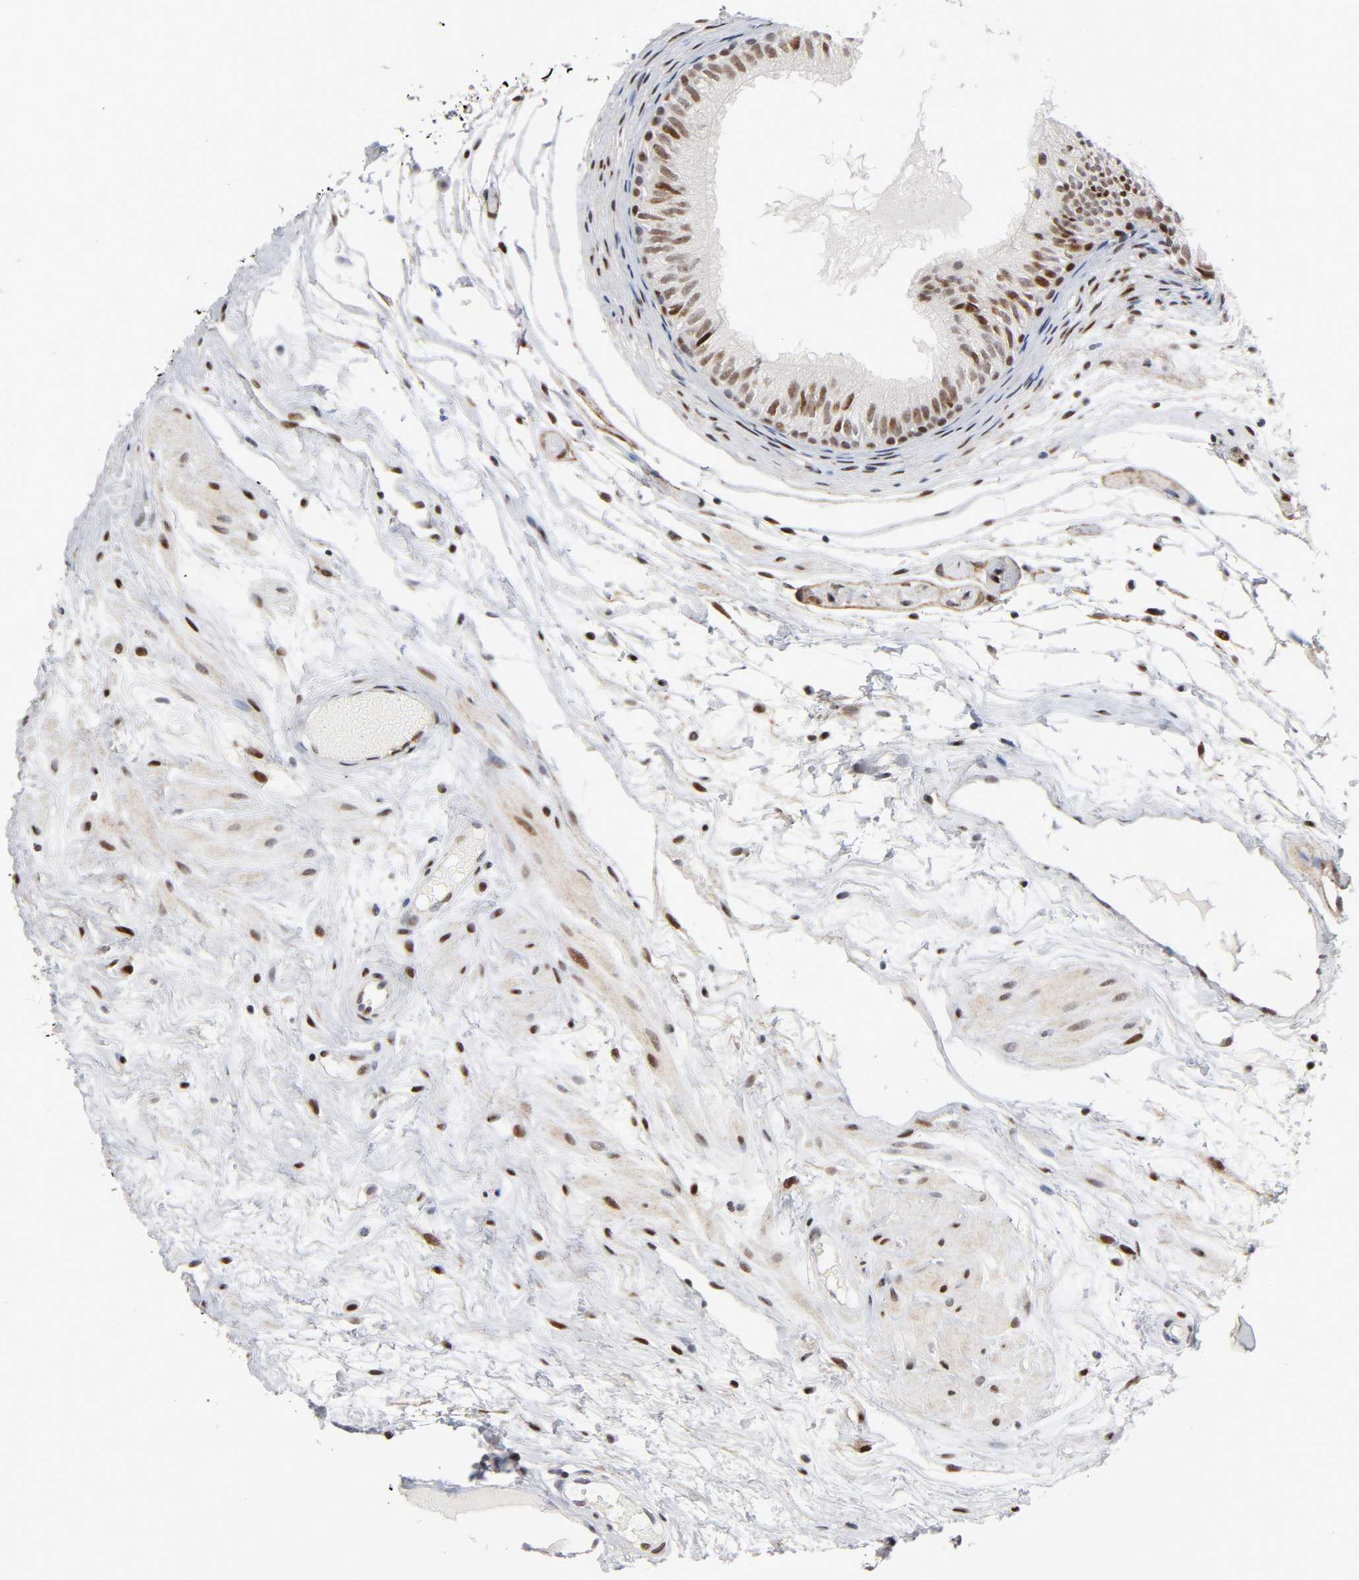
{"staining": {"intensity": "strong", "quantity": ">75%", "location": "nuclear"}, "tissue": "epididymis", "cell_type": "Glandular cells", "image_type": "normal", "snomed": [{"axis": "morphology", "description": "Normal tissue, NOS"}, {"axis": "morphology", "description": "Atrophy, NOS"}, {"axis": "topography", "description": "Testis"}, {"axis": "topography", "description": "Epididymis"}], "caption": "Epididymis stained with a brown dye shows strong nuclear positive expression in about >75% of glandular cells.", "gene": "STK38", "patient": {"sex": "male", "age": 18}}